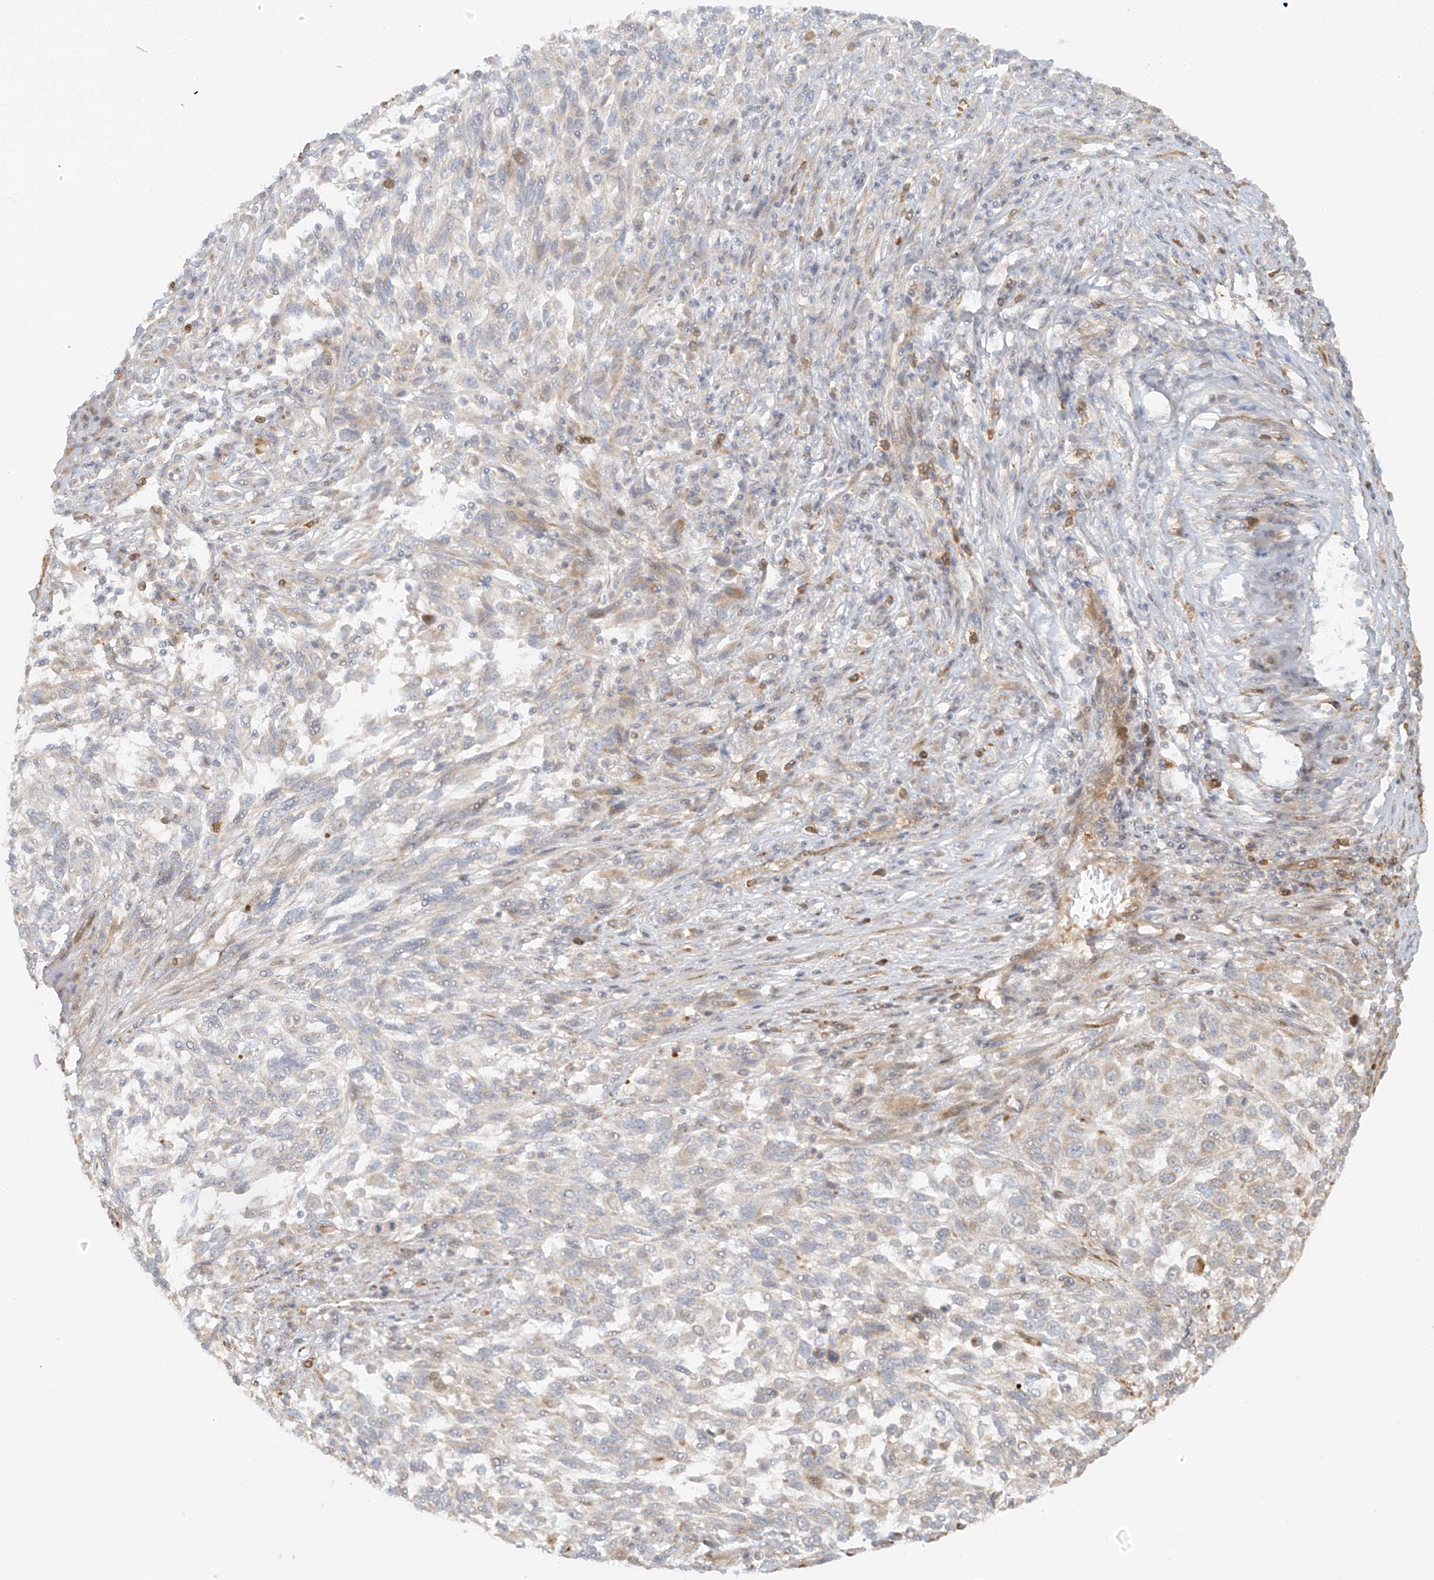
{"staining": {"intensity": "weak", "quantity": "<25%", "location": "cytoplasmic/membranous"}, "tissue": "melanoma", "cell_type": "Tumor cells", "image_type": "cancer", "snomed": [{"axis": "morphology", "description": "Malignant melanoma, Metastatic site"}, {"axis": "topography", "description": "Lymph node"}], "caption": "This histopathology image is of melanoma stained with IHC to label a protein in brown with the nuclei are counter-stained blue. There is no staining in tumor cells.", "gene": "MIPEP", "patient": {"sex": "male", "age": 61}}